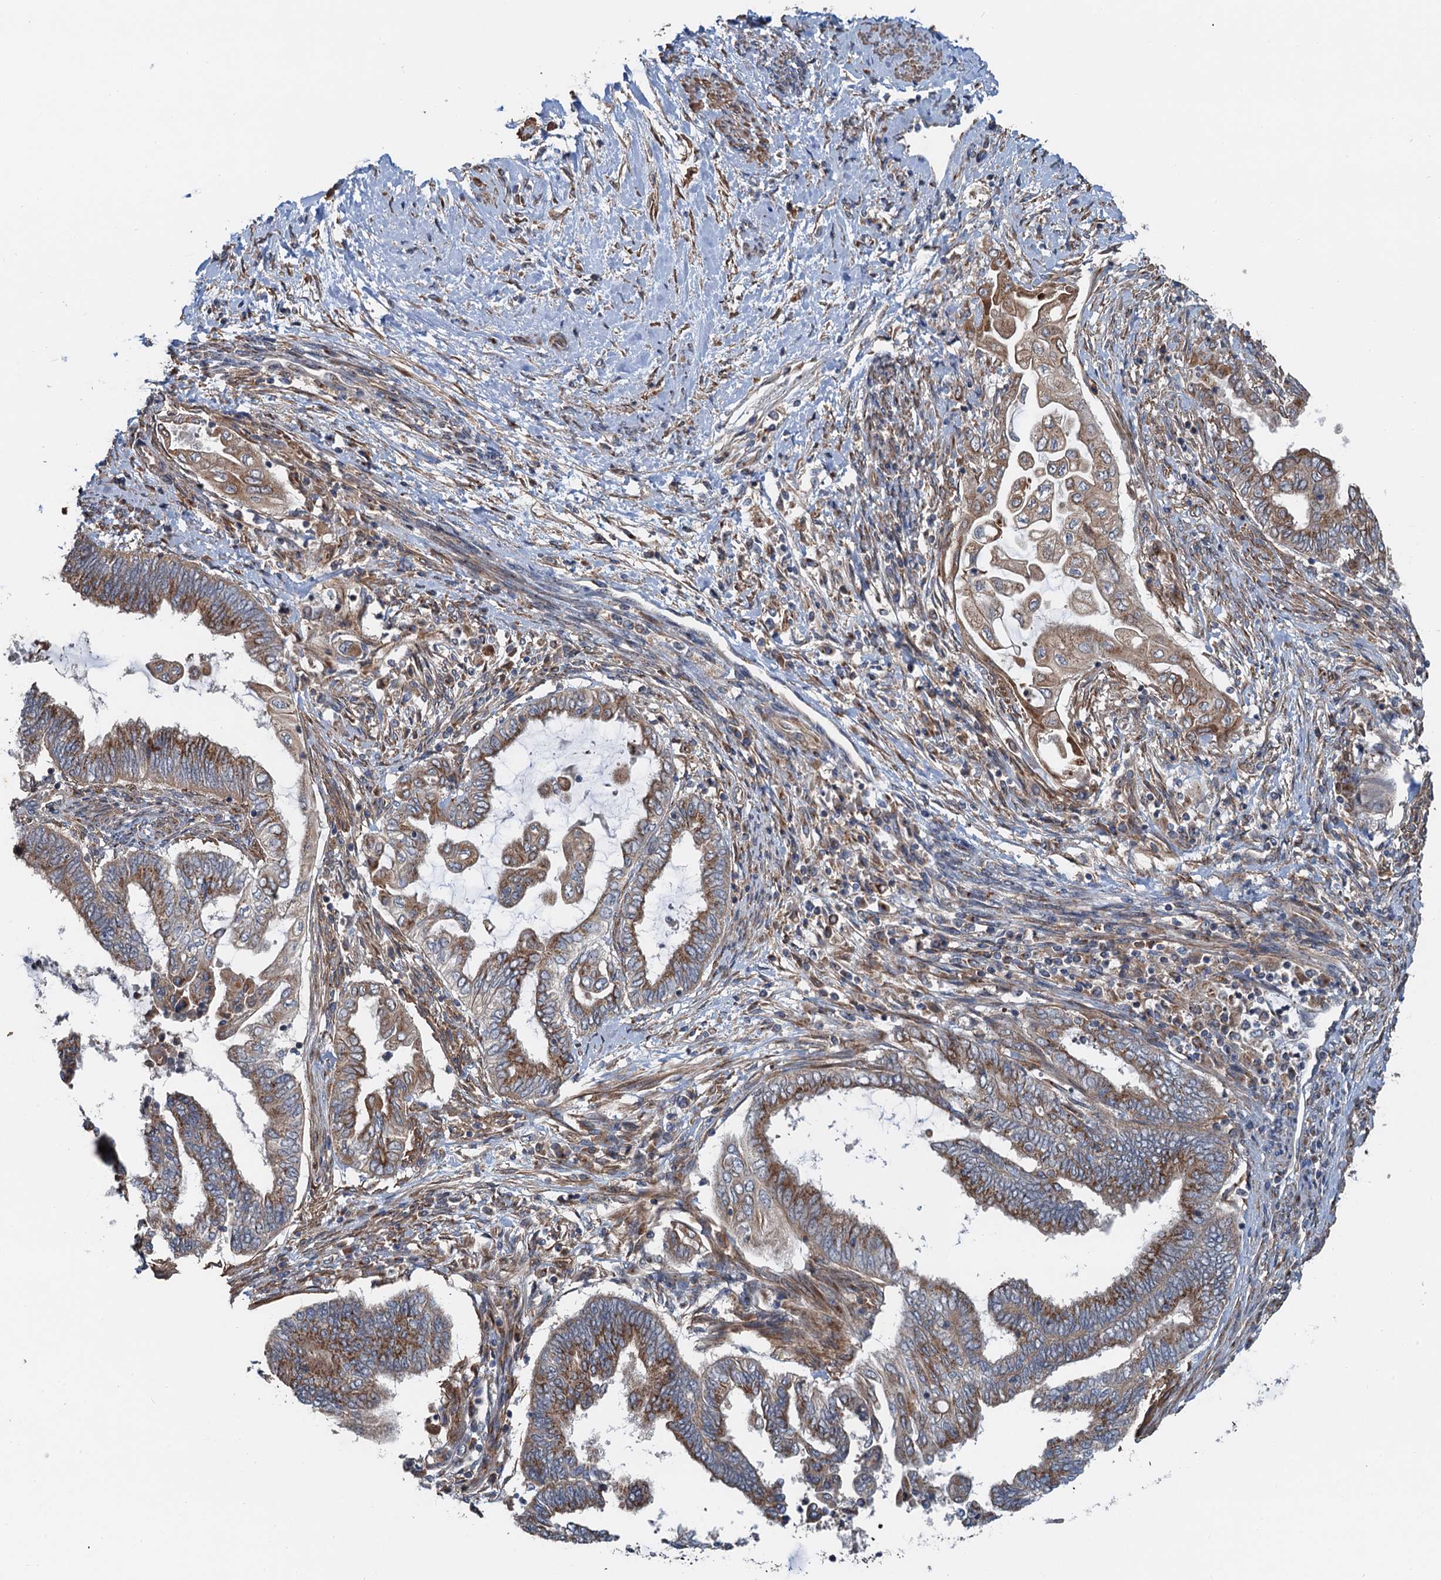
{"staining": {"intensity": "moderate", "quantity": ">75%", "location": "cytoplasmic/membranous"}, "tissue": "endometrial cancer", "cell_type": "Tumor cells", "image_type": "cancer", "snomed": [{"axis": "morphology", "description": "Adenocarcinoma, NOS"}, {"axis": "topography", "description": "Uterus"}, {"axis": "topography", "description": "Endometrium"}], "caption": "Immunohistochemical staining of human endometrial adenocarcinoma exhibits moderate cytoplasmic/membranous protein staining in approximately >75% of tumor cells. (IHC, brightfield microscopy, high magnification).", "gene": "ANKRD26", "patient": {"sex": "female", "age": 70}}